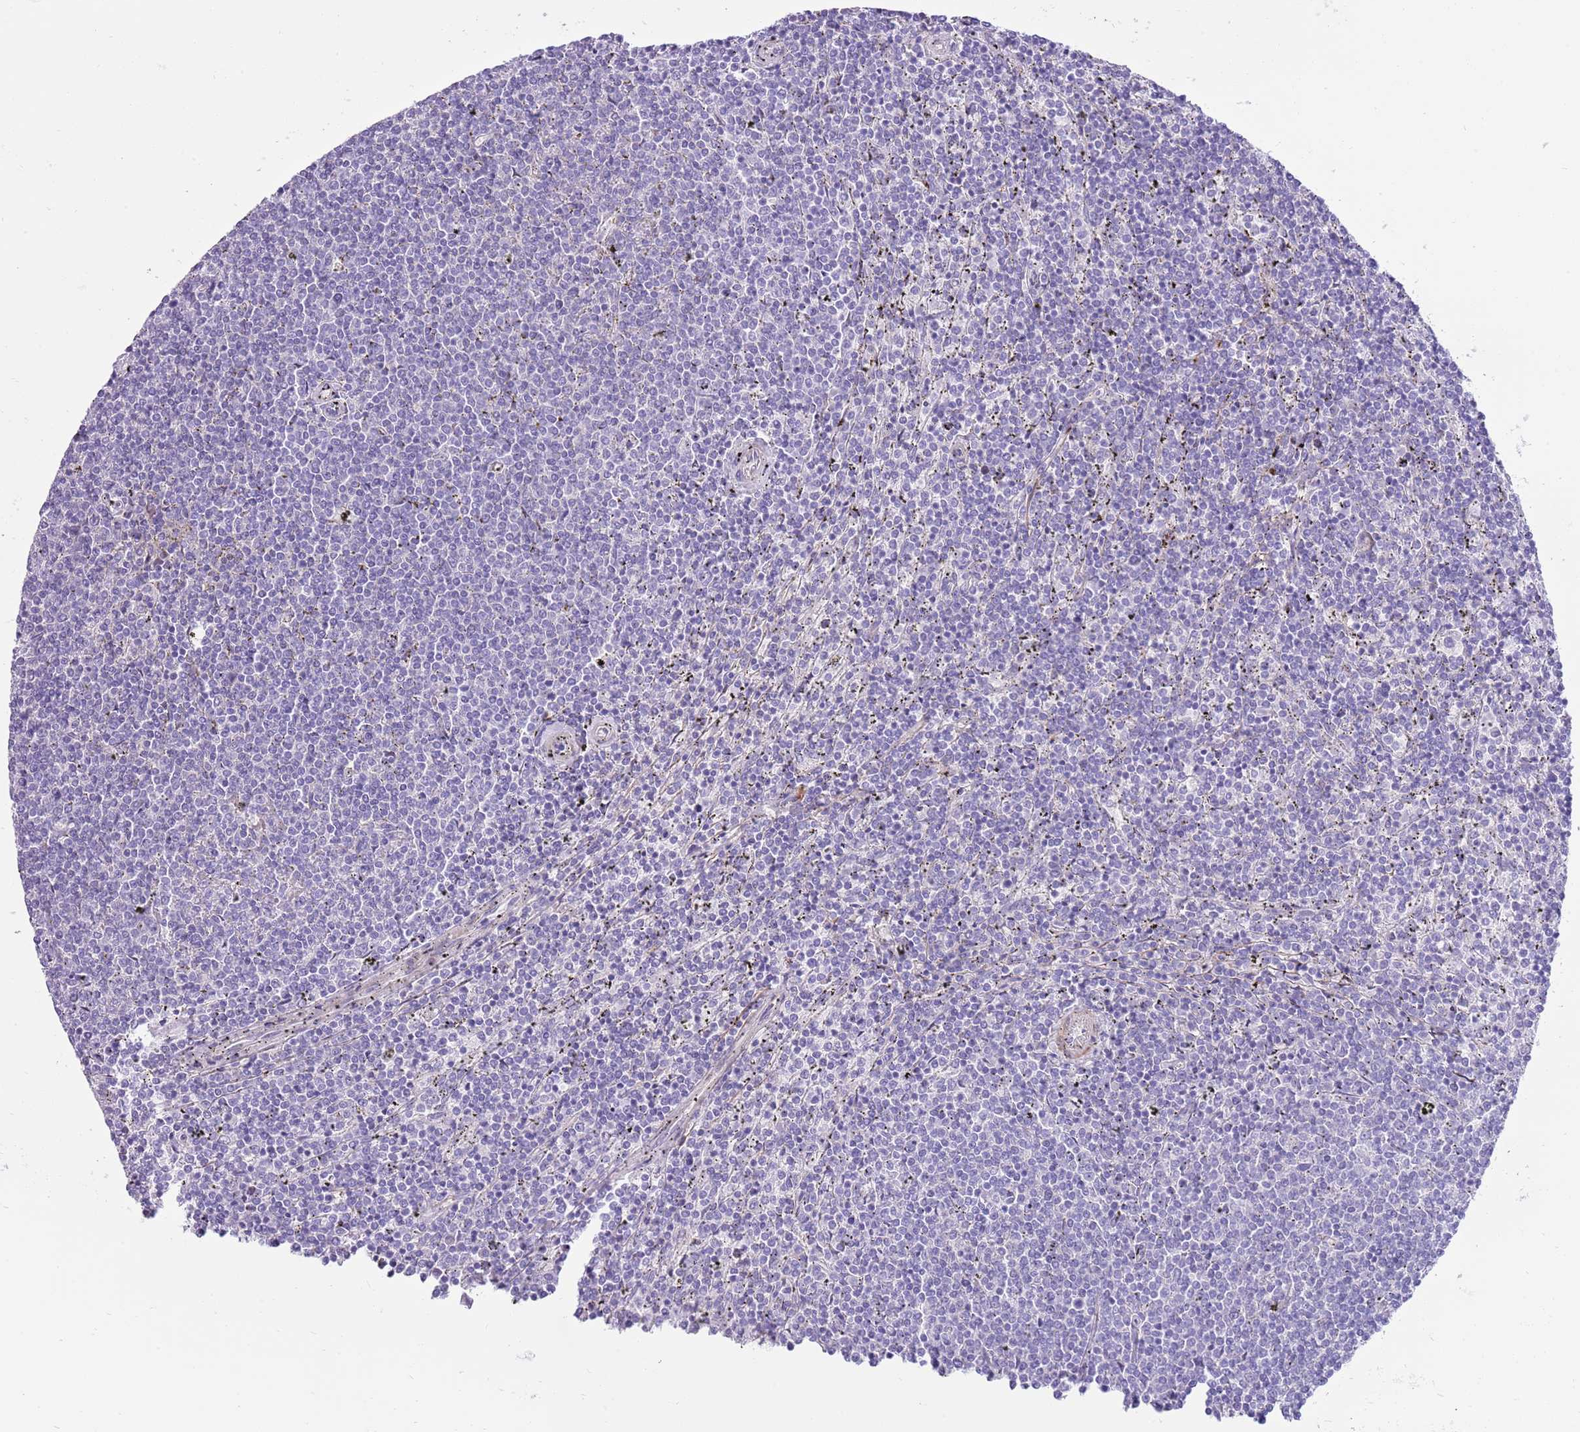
{"staining": {"intensity": "negative", "quantity": "none", "location": "none"}, "tissue": "lymphoma", "cell_type": "Tumor cells", "image_type": "cancer", "snomed": [{"axis": "morphology", "description": "Malignant lymphoma, non-Hodgkin's type, Low grade"}, {"axis": "topography", "description": "Spleen"}], "caption": "Tumor cells are negative for protein expression in human lymphoma. The staining is performed using DAB brown chromogen with nuclei counter-stained in using hematoxylin.", "gene": "ZC4H2", "patient": {"sex": "female", "age": 50}}